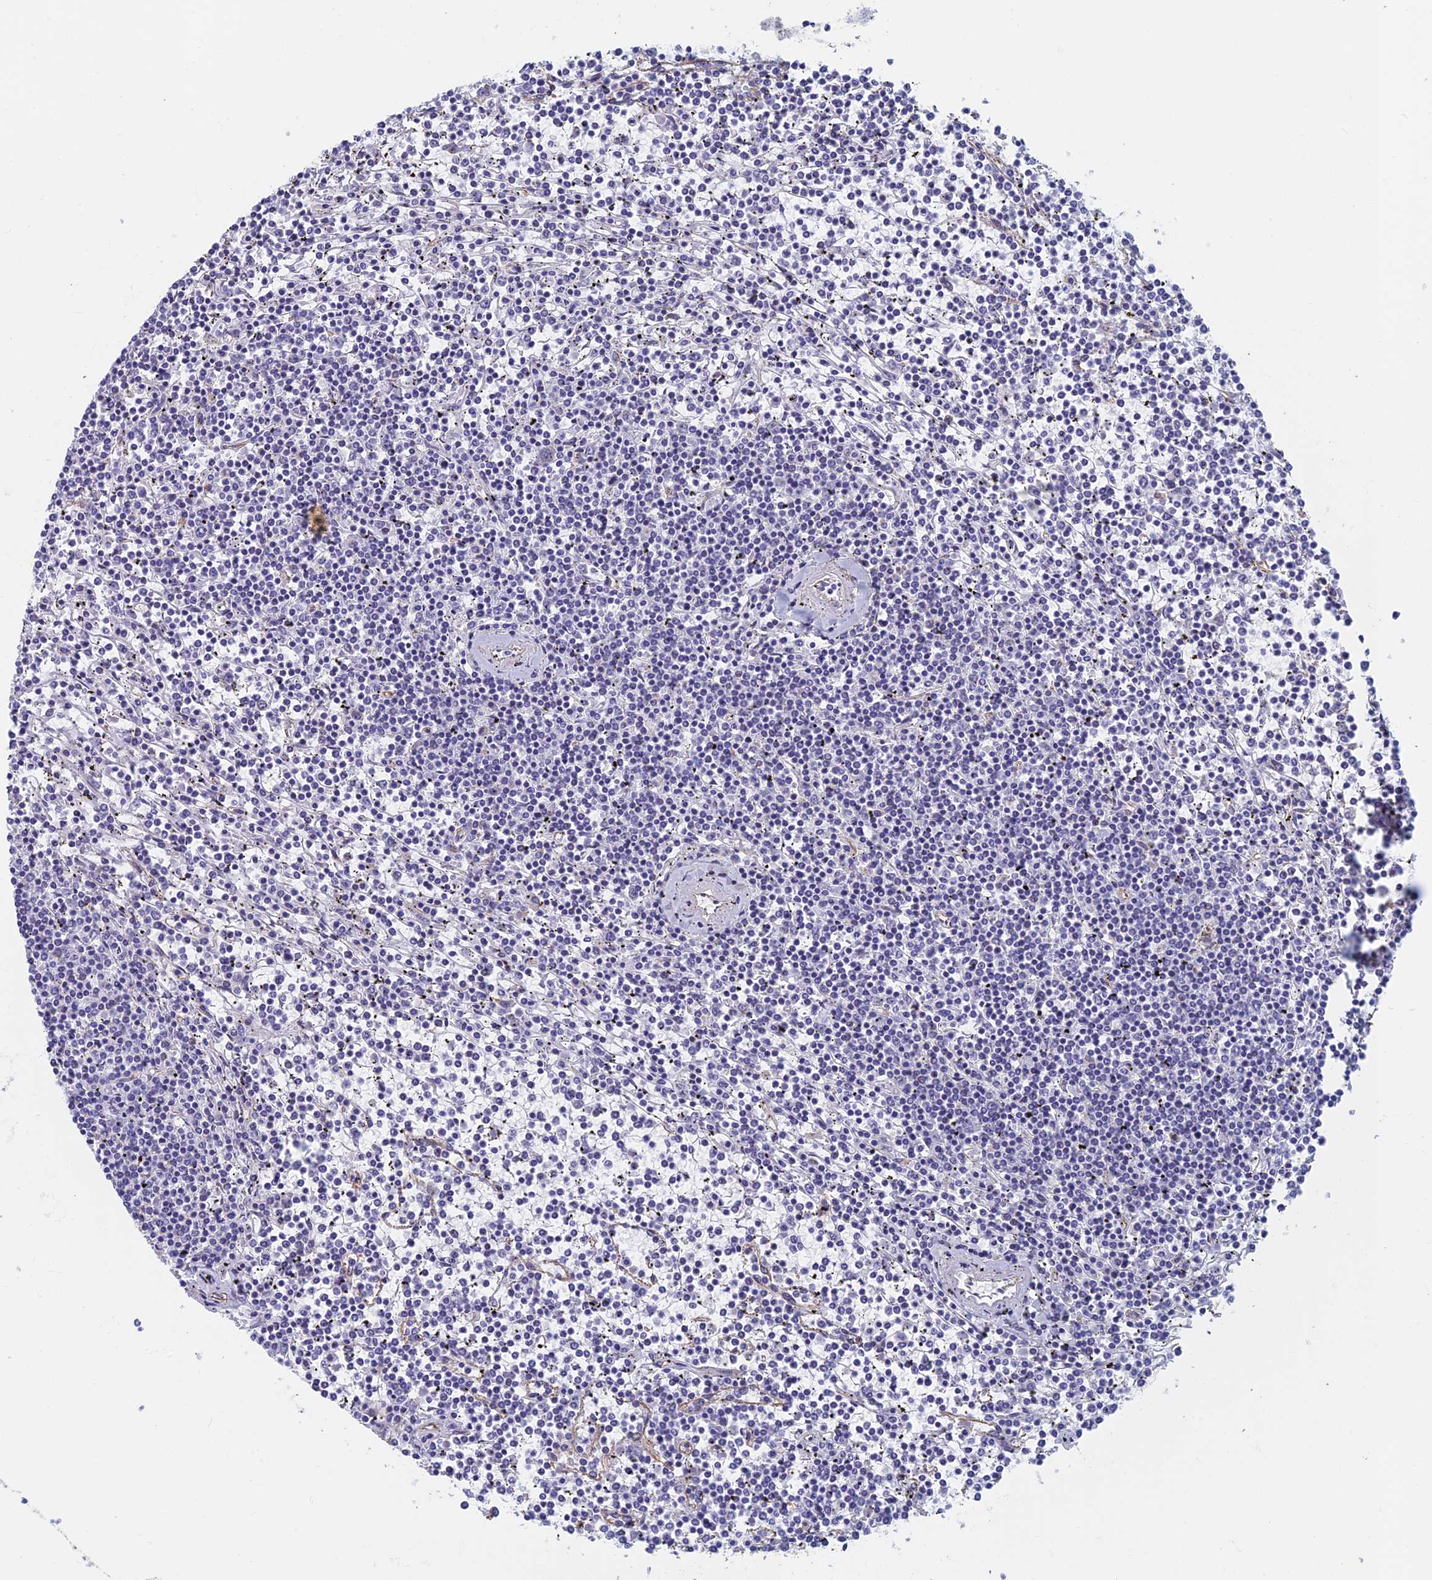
{"staining": {"intensity": "negative", "quantity": "none", "location": "none"}, "tissue": "lymphoma", "cell_type": "Tumor cells", "image_type": "cancer", "snomed": [{"axis": "morphology", "description": "Malignant lymphoma, non-Hodgkin's type, Low grade"}, {"axis": "topography", "description": "Spleen"}], "caption": "This is a image of immunohistochemistry staining of lymphoma, which shows no positivity in tumor cells.", "gene": "RMC1", "patient": {"sex": "female", "age": 19}}